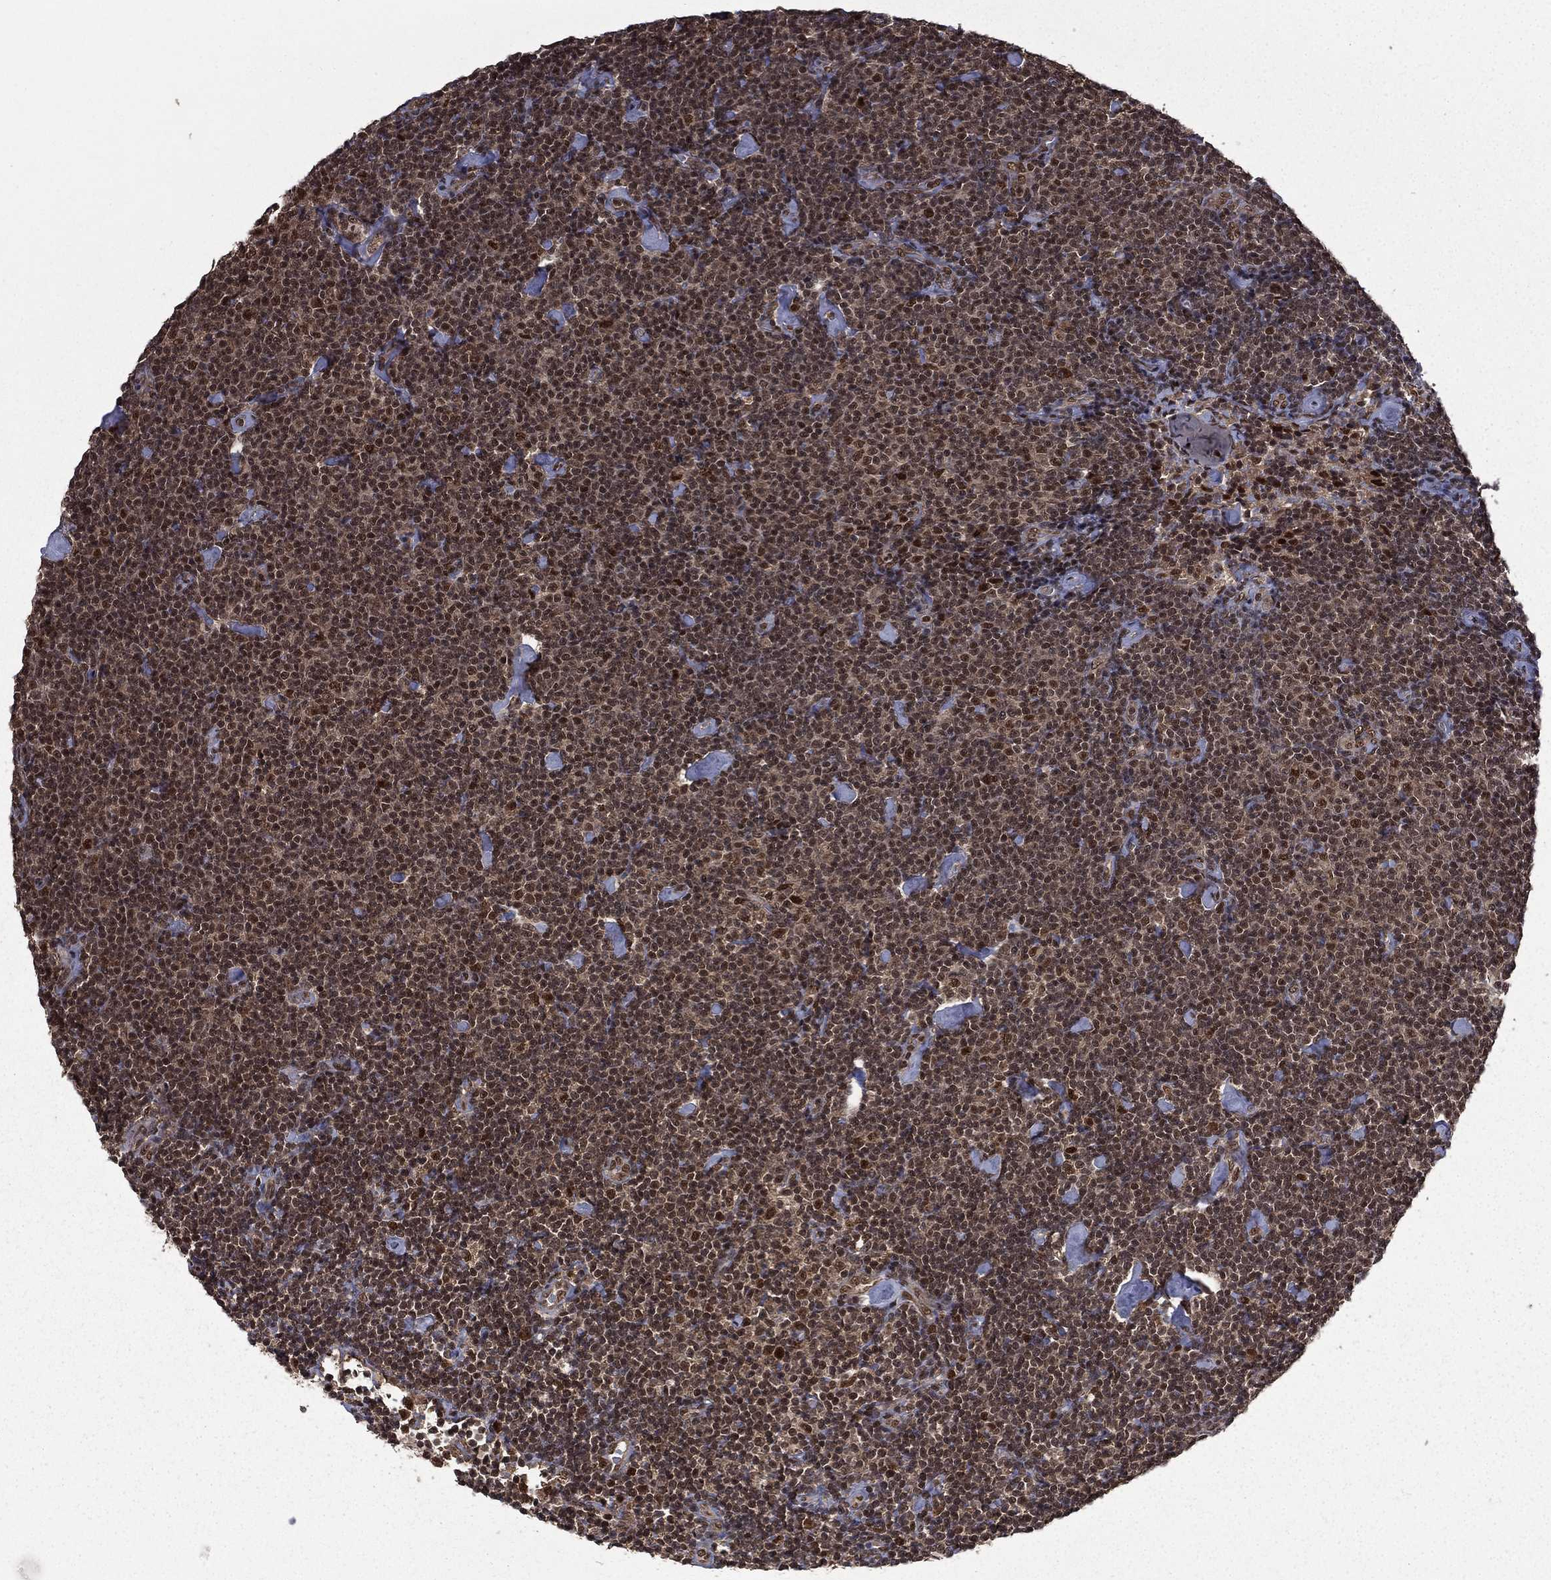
{"staining": {"intensity": "moderate", "quantity": "25%-75%", "location": "nuclear"}, "tissue": "lymphoma", "cell_type": "Tumor cells", "image_type": "cancer", "snomed": [{"axis": "morphology", "description": "Malignant lymphoma, non-Hodgkin's type, Low grade"}, {"axis": "topography", "description": "Lymph node"}], "caption": "Immunohistochemistry micrograph of neoplastic tissue: human lymphoma stained using immunohistochemistry displays medium levels of moderate protein expression localized specifically in the nuclear of tumor cells, appearing as a nuclear brown color.", "gene": "JMJD6", "patient": {"sex": "male", "age": 81}}